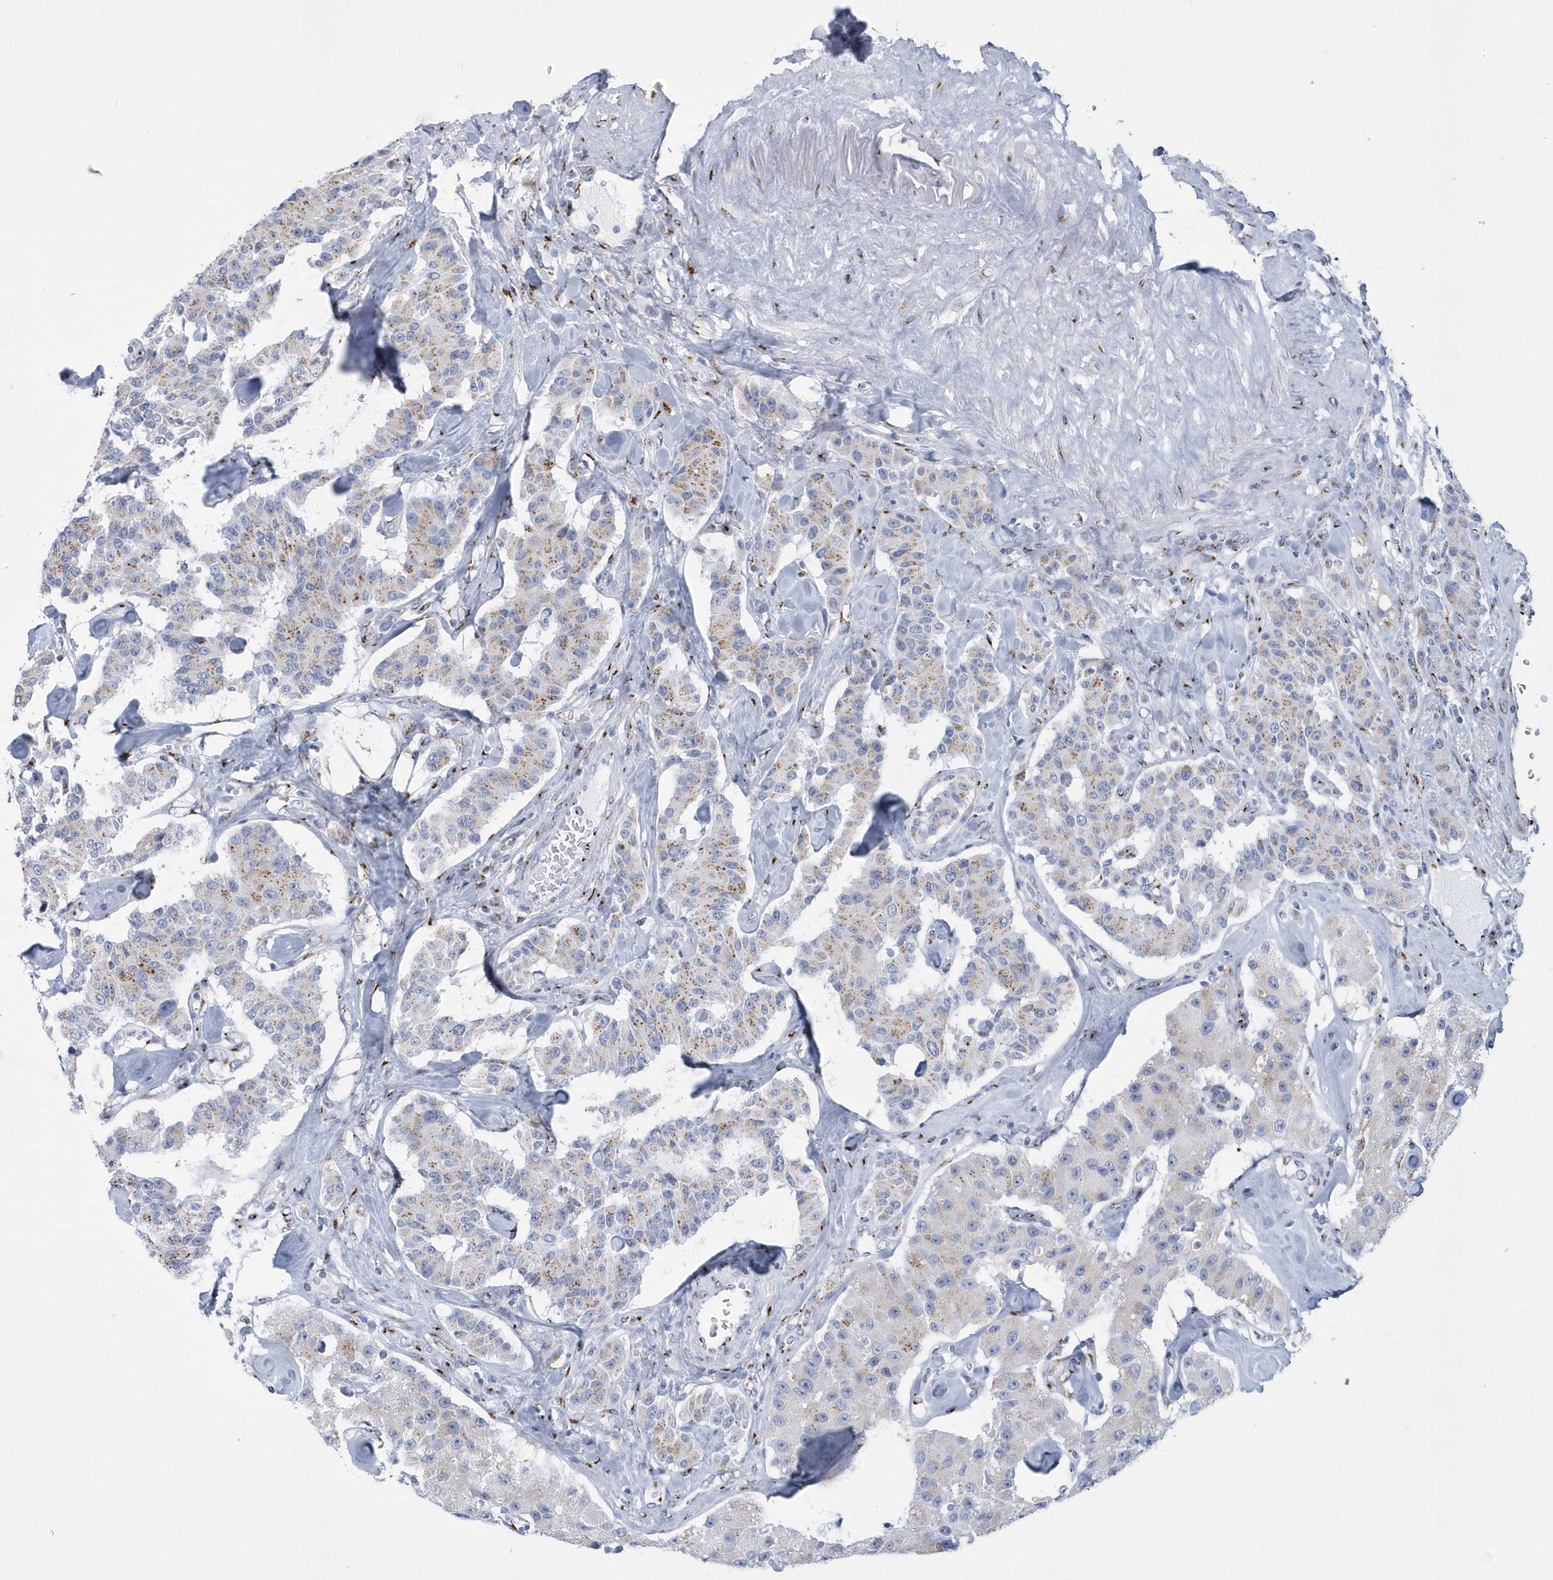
{"staining": {"intensity": "weak", "quantity": "25%-75%", "location": "cytoplasmic/membranous"}, "tissue": "carcinoid", "cell_type": "Tumor cells", "image_type": "cancer", "snomed": [{"axis": "morphology", "description": "Carcinoid, malignant, NOS"}, {"axis": "topography", "description": "Pancreas"}], "caption": "A brown stain highlights weak cytoplasmic/membranous expression of a protein in human carcinoid tumor cells.", "gene": "SLX9", "patient": {"sex": "male", "age": 41}}